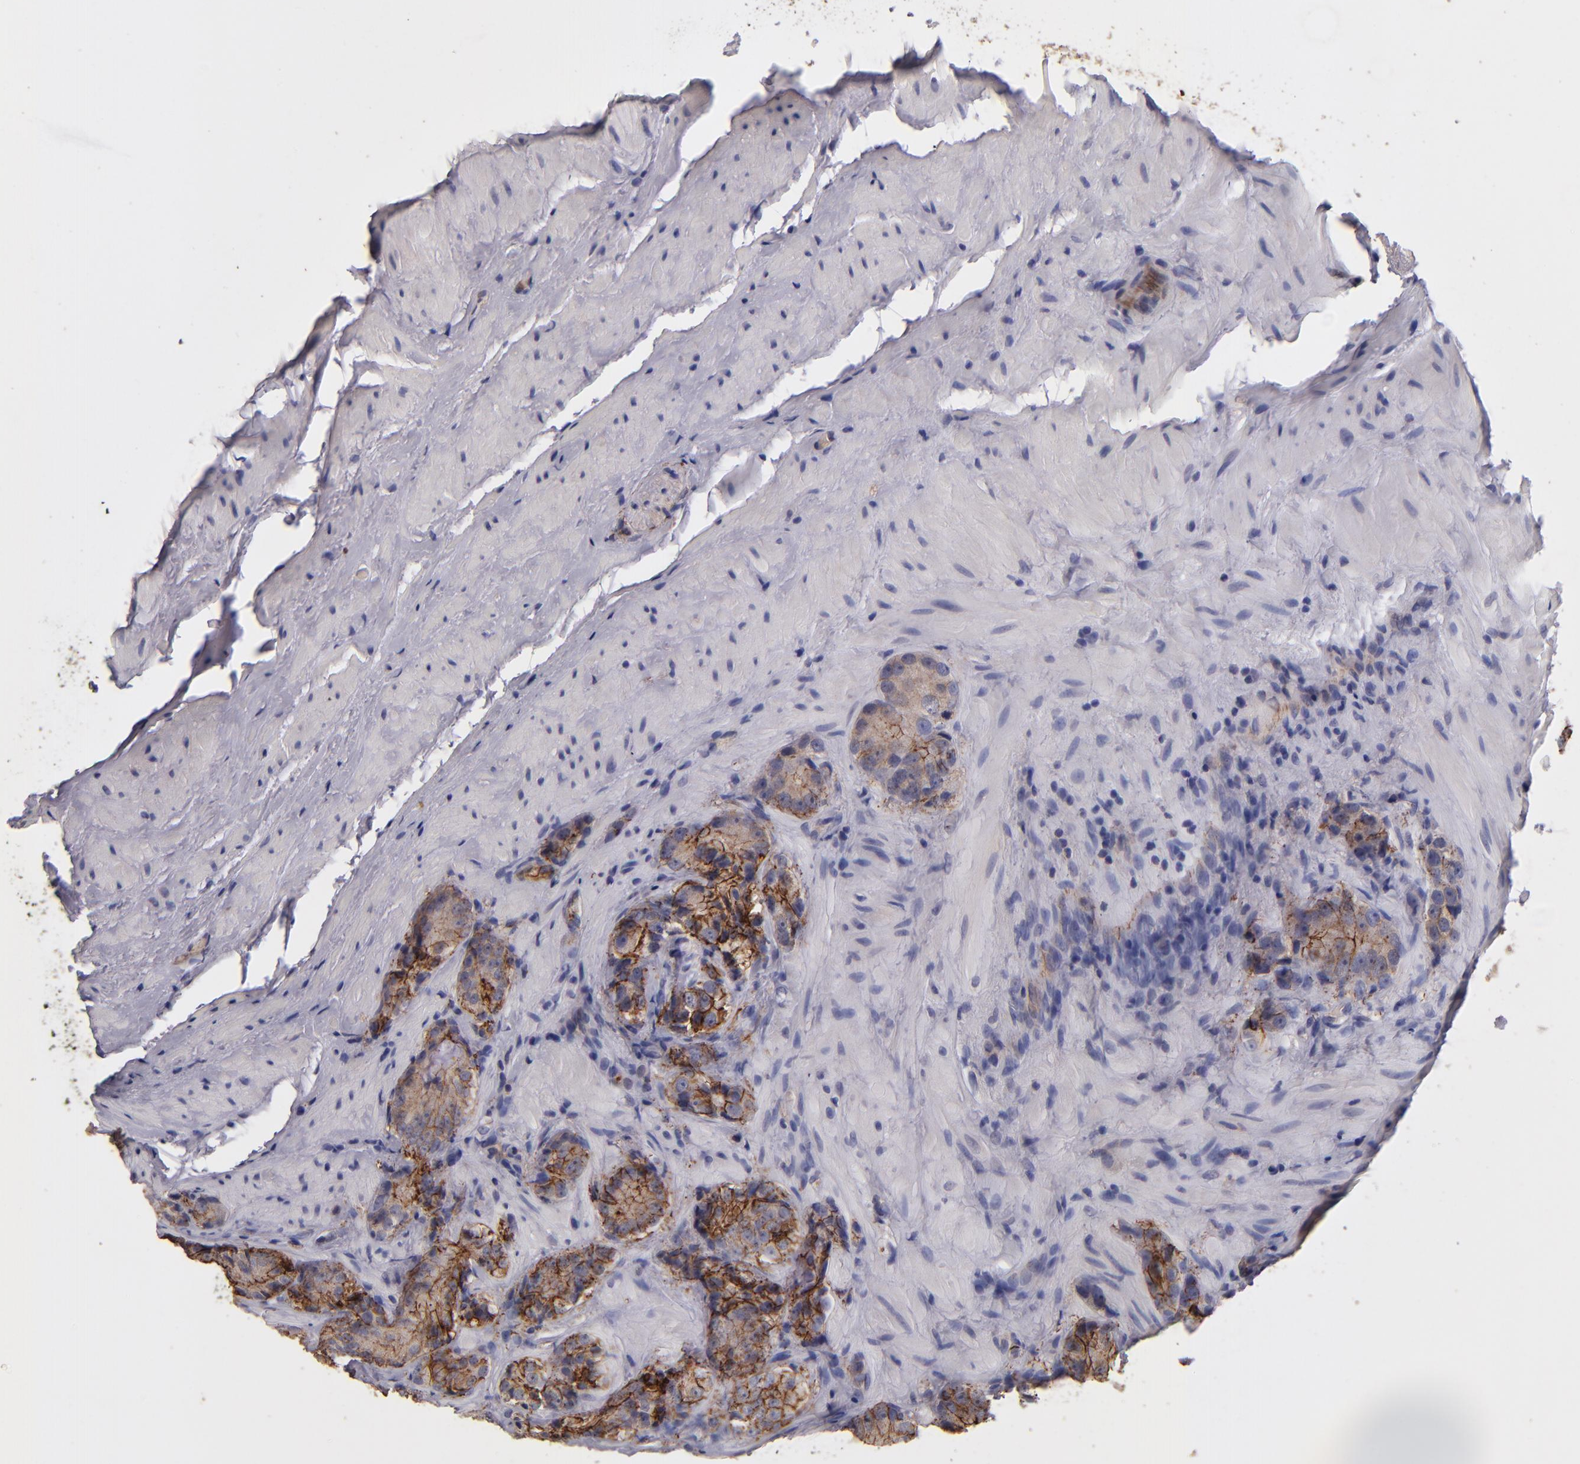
{"staining": {"intensity": "moderate", "quantity": ">75%", "location": "cytoplasmic/membranous"}, "tissue": "prostate cancer", "cell_type": "Tumor cells", "image_type": "cancer", "snomed": [{"axis": "morphology", "description": "Adenocarcinoma, High grade"}, {"axis": "topography", "description": "Prostate"}], "caption": "High-power microscopy captured an IHC micrograph of prostate cancer, revealing moderate cytoplasmic/membranous positivity in approximately >75% of tumor cells.", "gene": "CLDN5", "patient": {"sex": "male", "age": 70}}